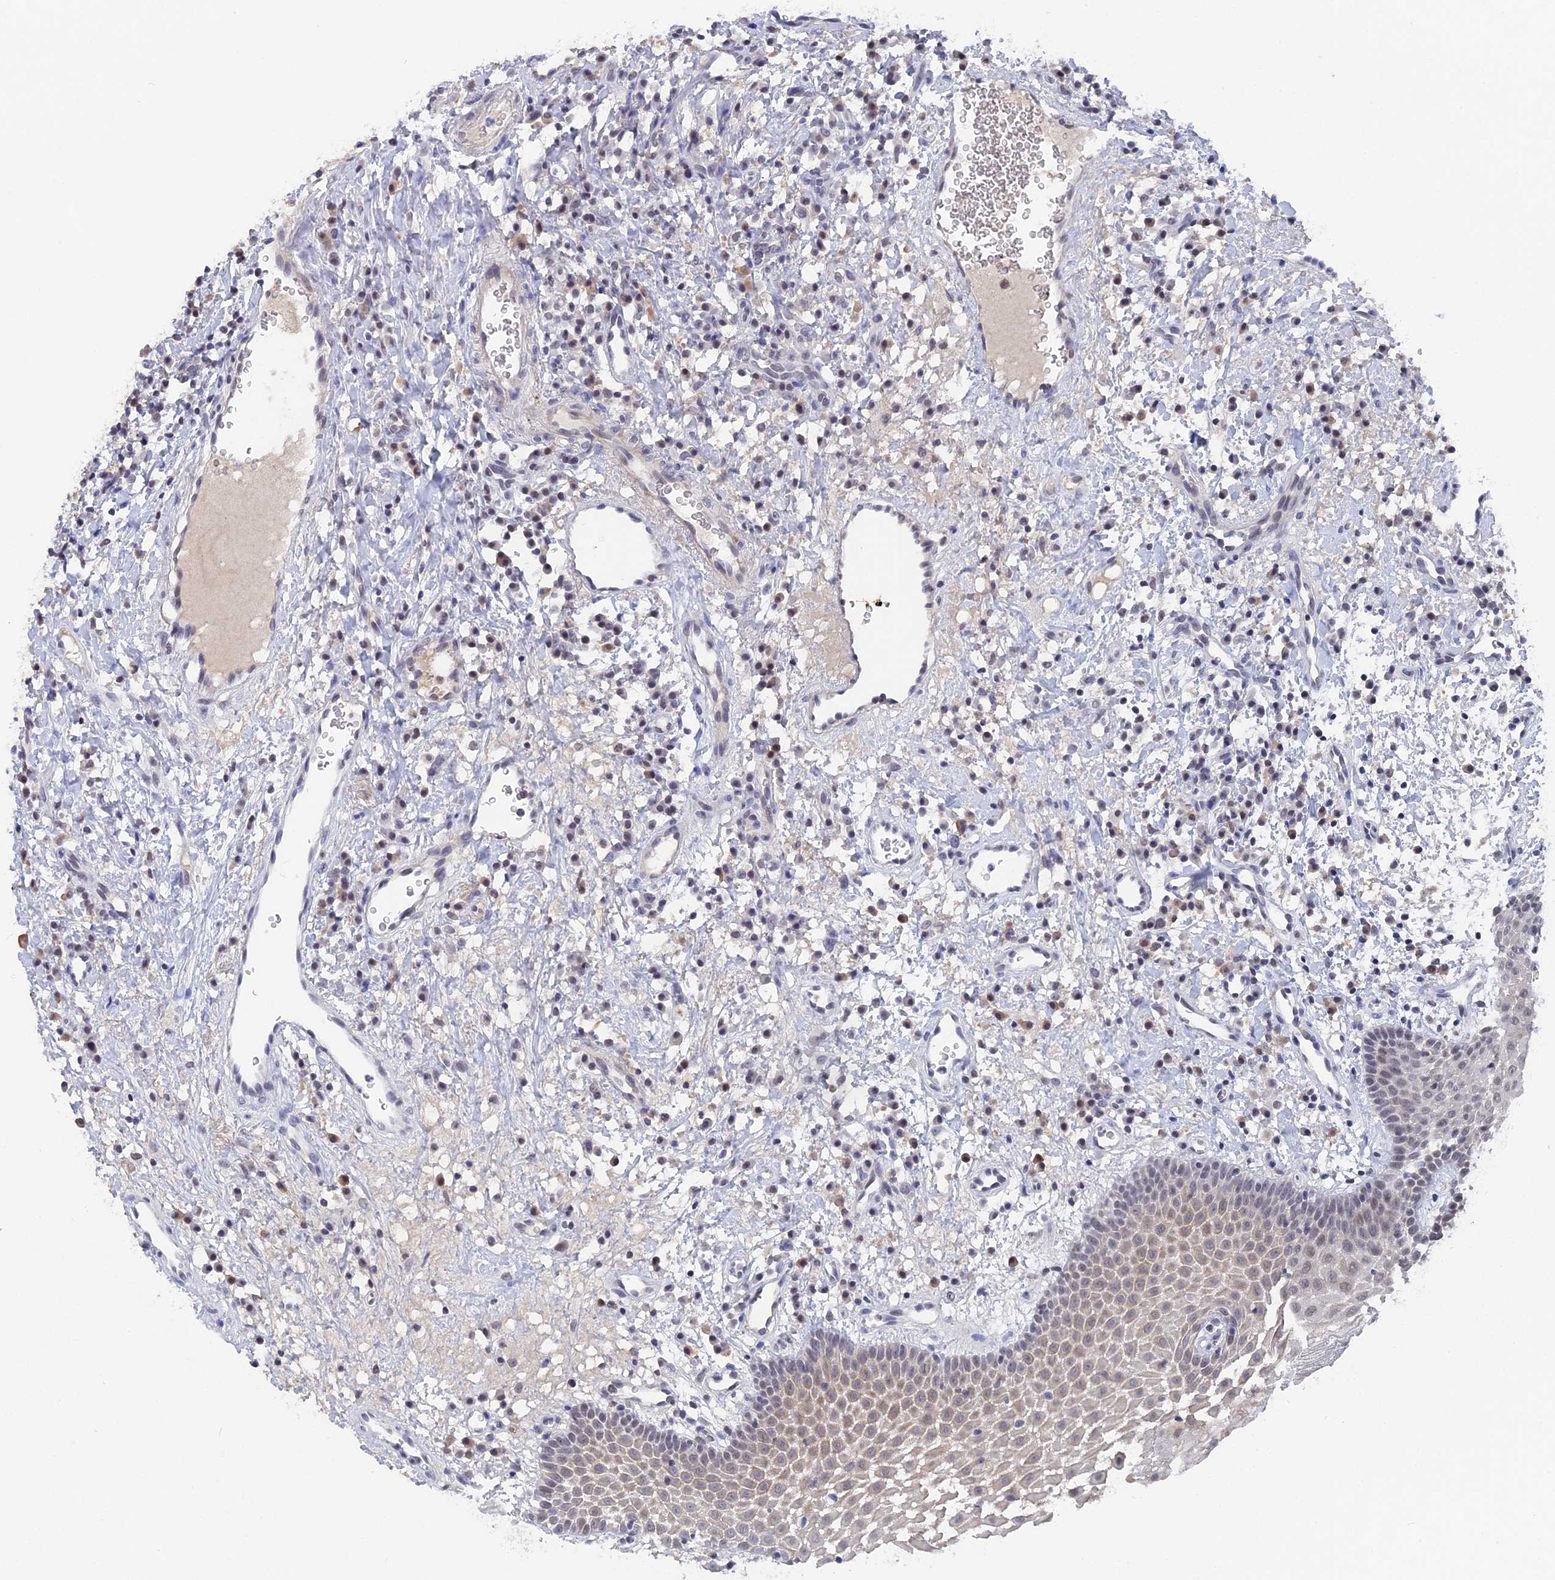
{"staining": {"intensity": "moderate", "quantity": "<25%", "location": "nuclear"}, "tissue": "oral mucosa", "cell_type": "Squamous epithelial cells", "image_type": "normal", "snomed": [{"axis": "morphology", "description": "Normal tissue, NOS"}, {"axis": "topography", "description": "Oral tissue"}], "caption": "Protein expression analysis of unremarkable oral mucosa exhibits moderate nuclear expression in about <25% of squamous epithelial cells.", "gene": "BRD2", "patient": {"sex": "male", "age": 74}}